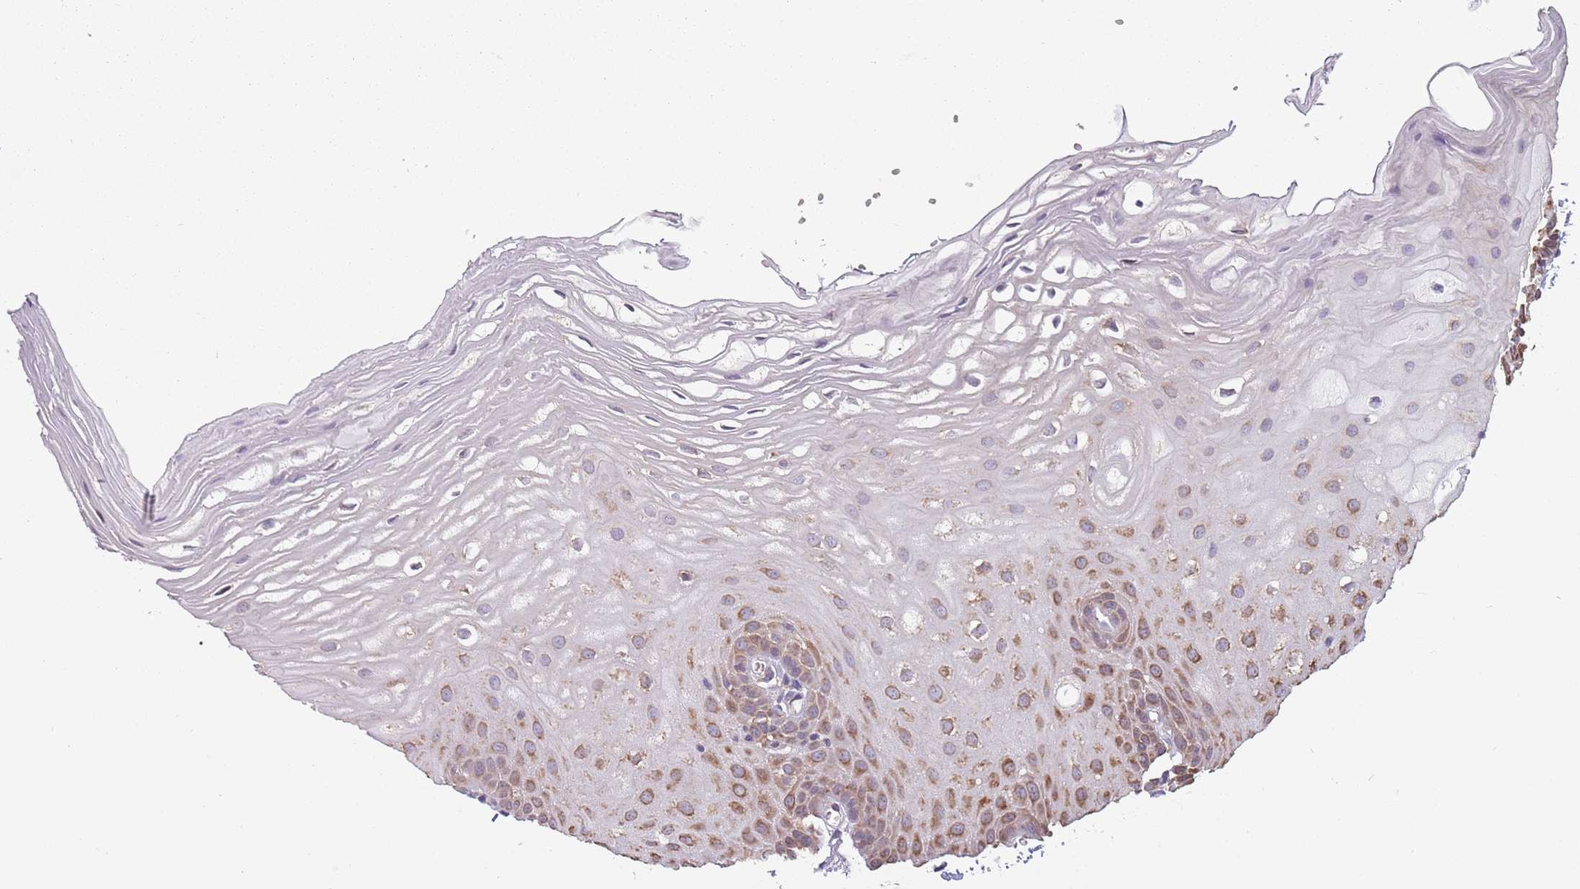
{"staining": {"intensity": "moderate", "quantity": "25%-75%", "location": "cytoplasmic/membranous"}, "tissue": "oral mucosa", "cell_type": "Squamous epithelial cells", "image_type": "normal", "snomed": [{"axis": "morphology", "description": "Normal tissue, NOS"}, {"axis": "topography", "description": "Oral tissue"}, {"axis": "topography", "description": "Tounge, NOS"}], "caption": "High-power microscopy captured an immunohistochemistry (IHC) photomicrograph of normal oral mucosa, revealing moderate cytoplasmic/membranous expression in about 25%-75% of squamous epithelial cells. The staining was performed using DAB to visualize the protein expression in brown, while the nuclei were stained in blue with hematoxylin (Magnification: 20x).", "gene": "RPL17", "patient": {"sex": "female", "age": 73}}